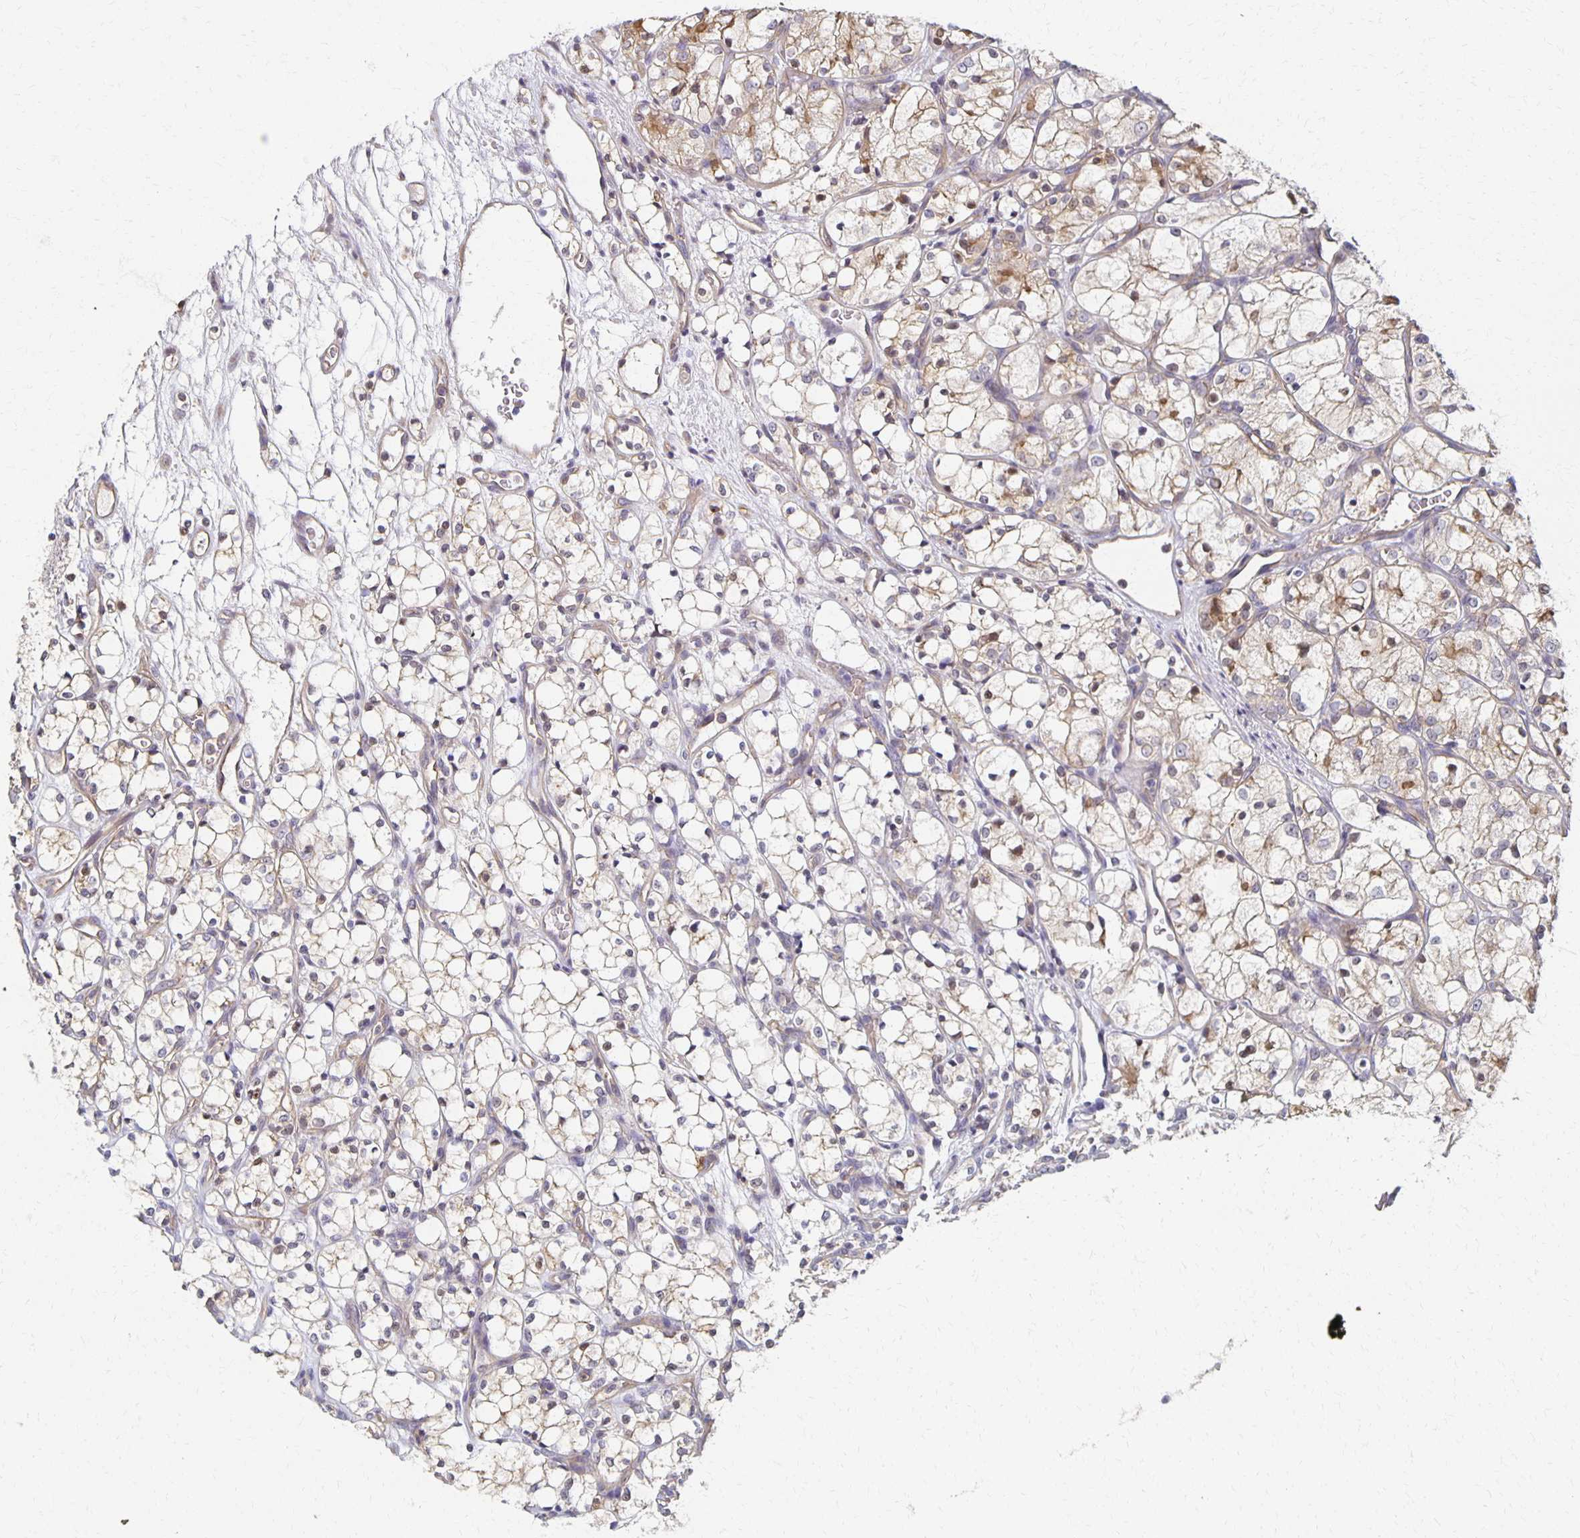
{"staining": {"intensity": "weak", "quantity": "25%-75%", "location": "cytoplasmic/membranous"}, "tissue": "renal cancer", "cell_type": "Tumor cells", "image_type": "cancer", "snomed": [{"axis": "morphology", "description": "Adenocarcinoma, NOS"}, {"axis": "topography", "description": "Kidney"}], "caption": "A brown stain shows weak cytoplasmic/membranous staining of a protein in renal cancer (adenocarcinoma) tumor cells. The staining was performed using DAB (3,3'-diaminobenzidine), with brown indicating positive protein expression. Nuclei are stained blue with hematoxylin.", "gene": "SORL1", "patient": {"sex": "female", "age": 69}}